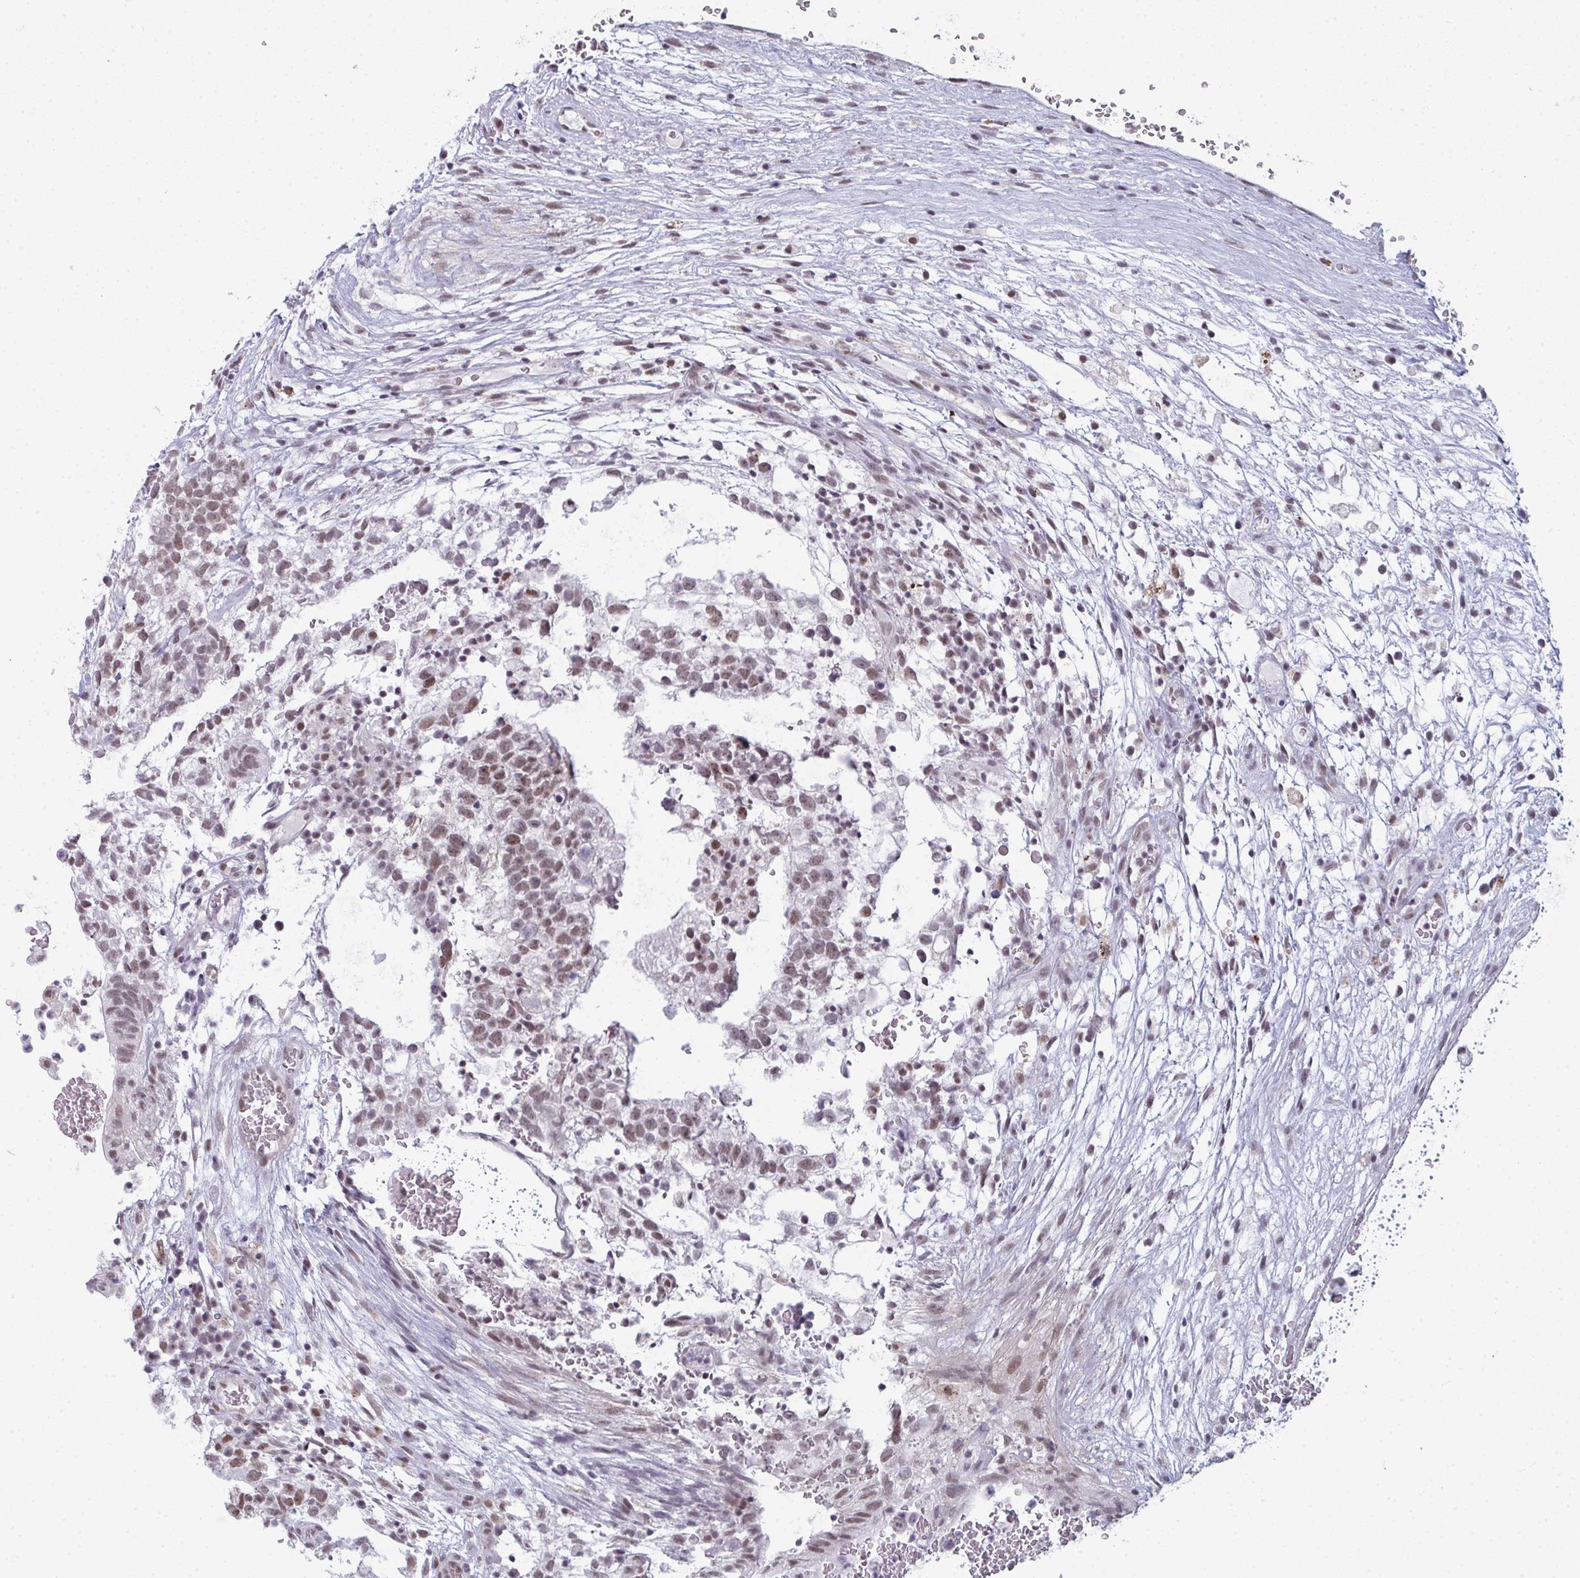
{"staining": {"intensity": "weak", "quantity": ">75%", "location": "nuclear"}, "tissue": "testis cancer", "cell_type": "Tumor cells", "image_type": "cancer", "snomed": [{"axis": "morphology", "description": "Normal tissue, NOS"}, {"axis": "morphology", "description": "Carcinoma, Embryonal, NOS"}, {"axis": "topography", "description": "Testis"}], "caption": "IHC of human testis embryonal carcinoma displays low levels of weak nuclear positivity in about >75% of tumor cells.", "gene": "ATF1", "patient": {"sex": "male", "age": 32}}